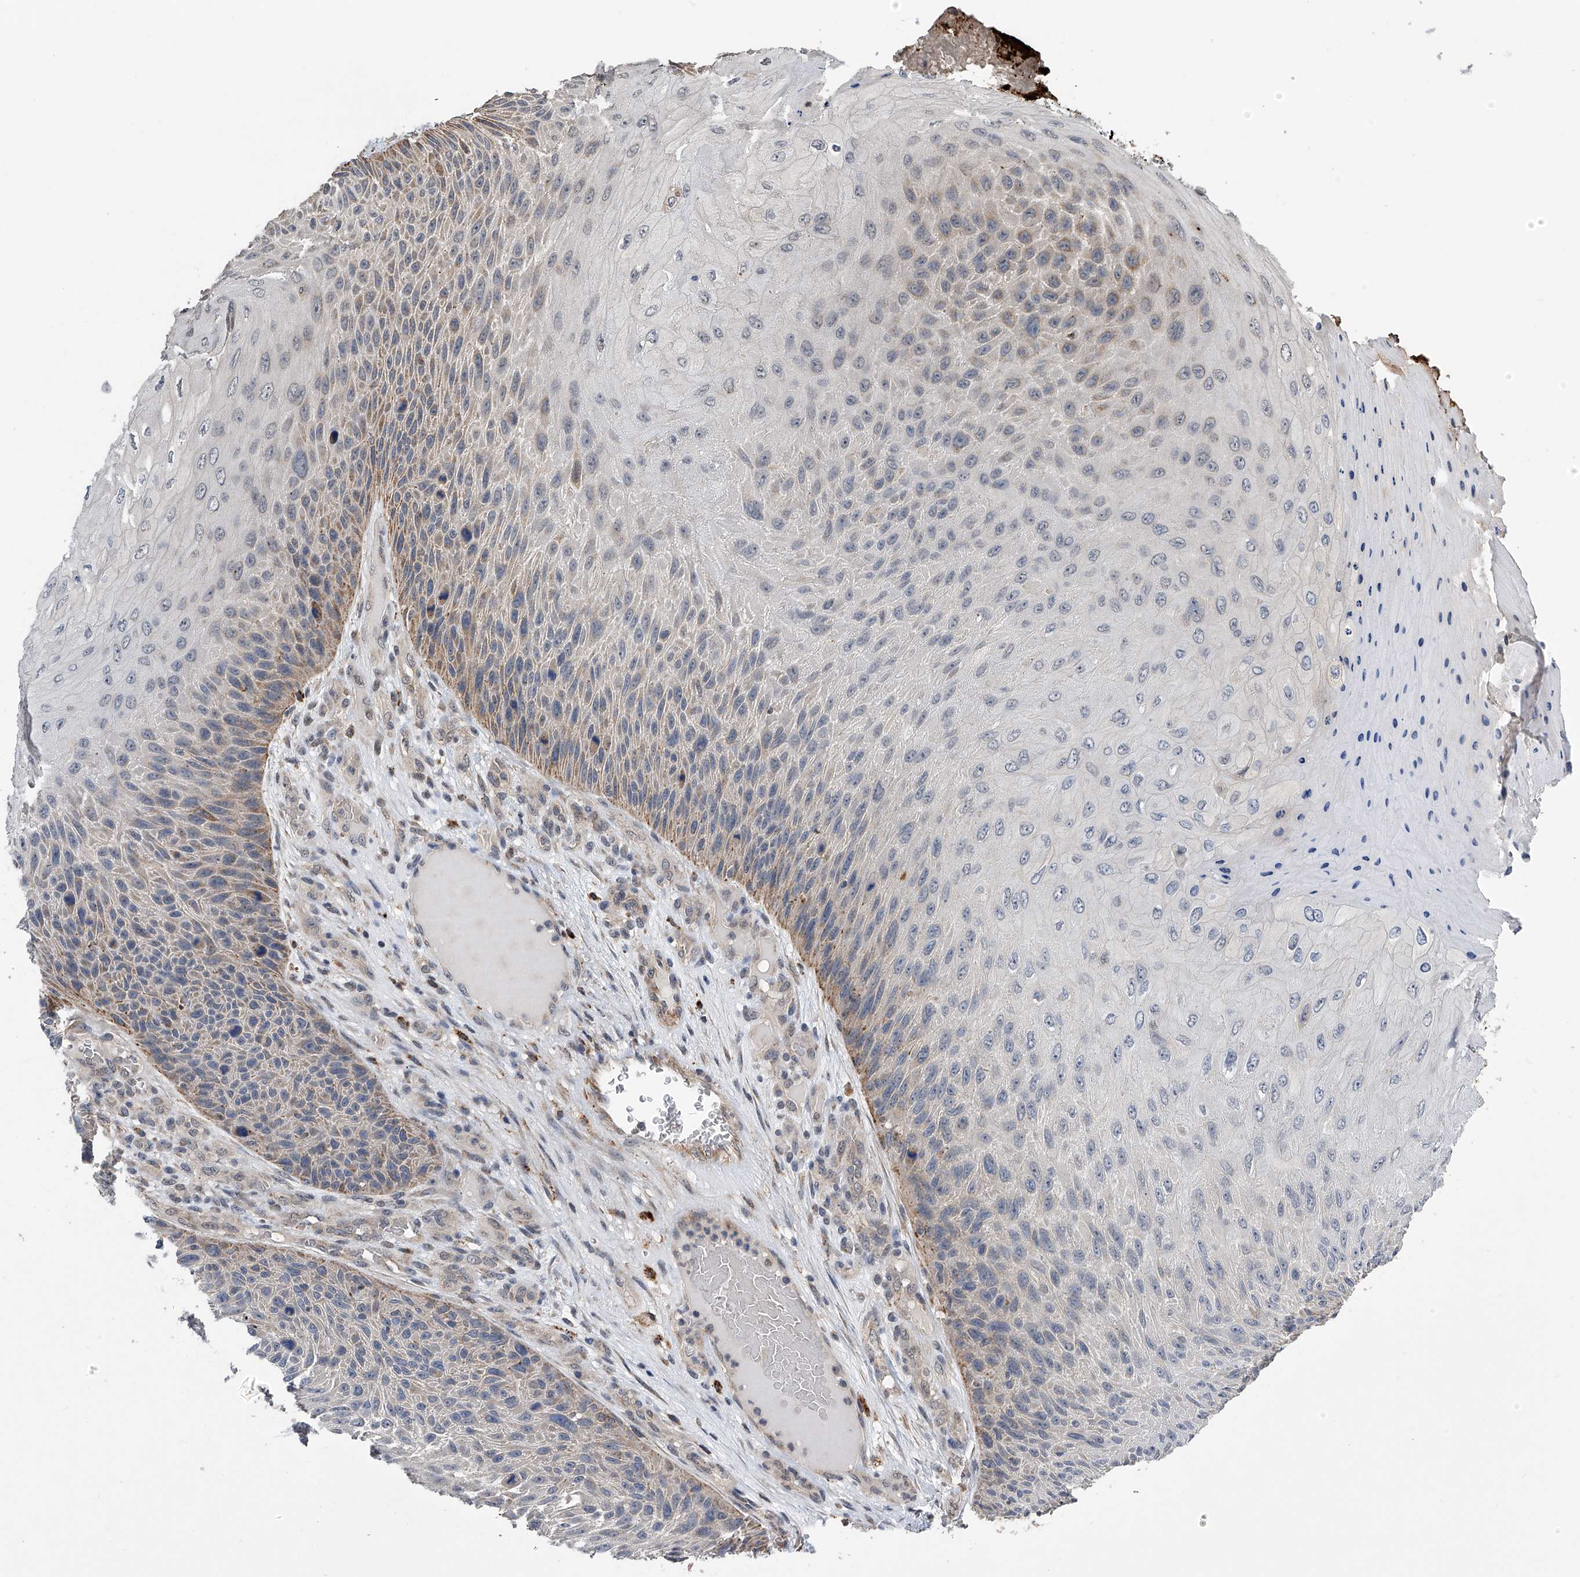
{"staining": {"intensity": "weak", "quantity": "<25%", "location": "cytoplasmic/membranous"}, "tissue": "skin cancer", "cell_type": "Tumor cells", "image_type": "cancer", "snomed": [{"axis": "morphology", "description": "Squamous cell carcinoma, NOS"}, {"axis": "topography", "description": "Skin"}], "caption": "The micrograph demonstrates no staining of tumor cells in squamous cell carcinoma (skin).", "gene": "SPOCK1", "patient": {"sex": "female", "age": 88}}